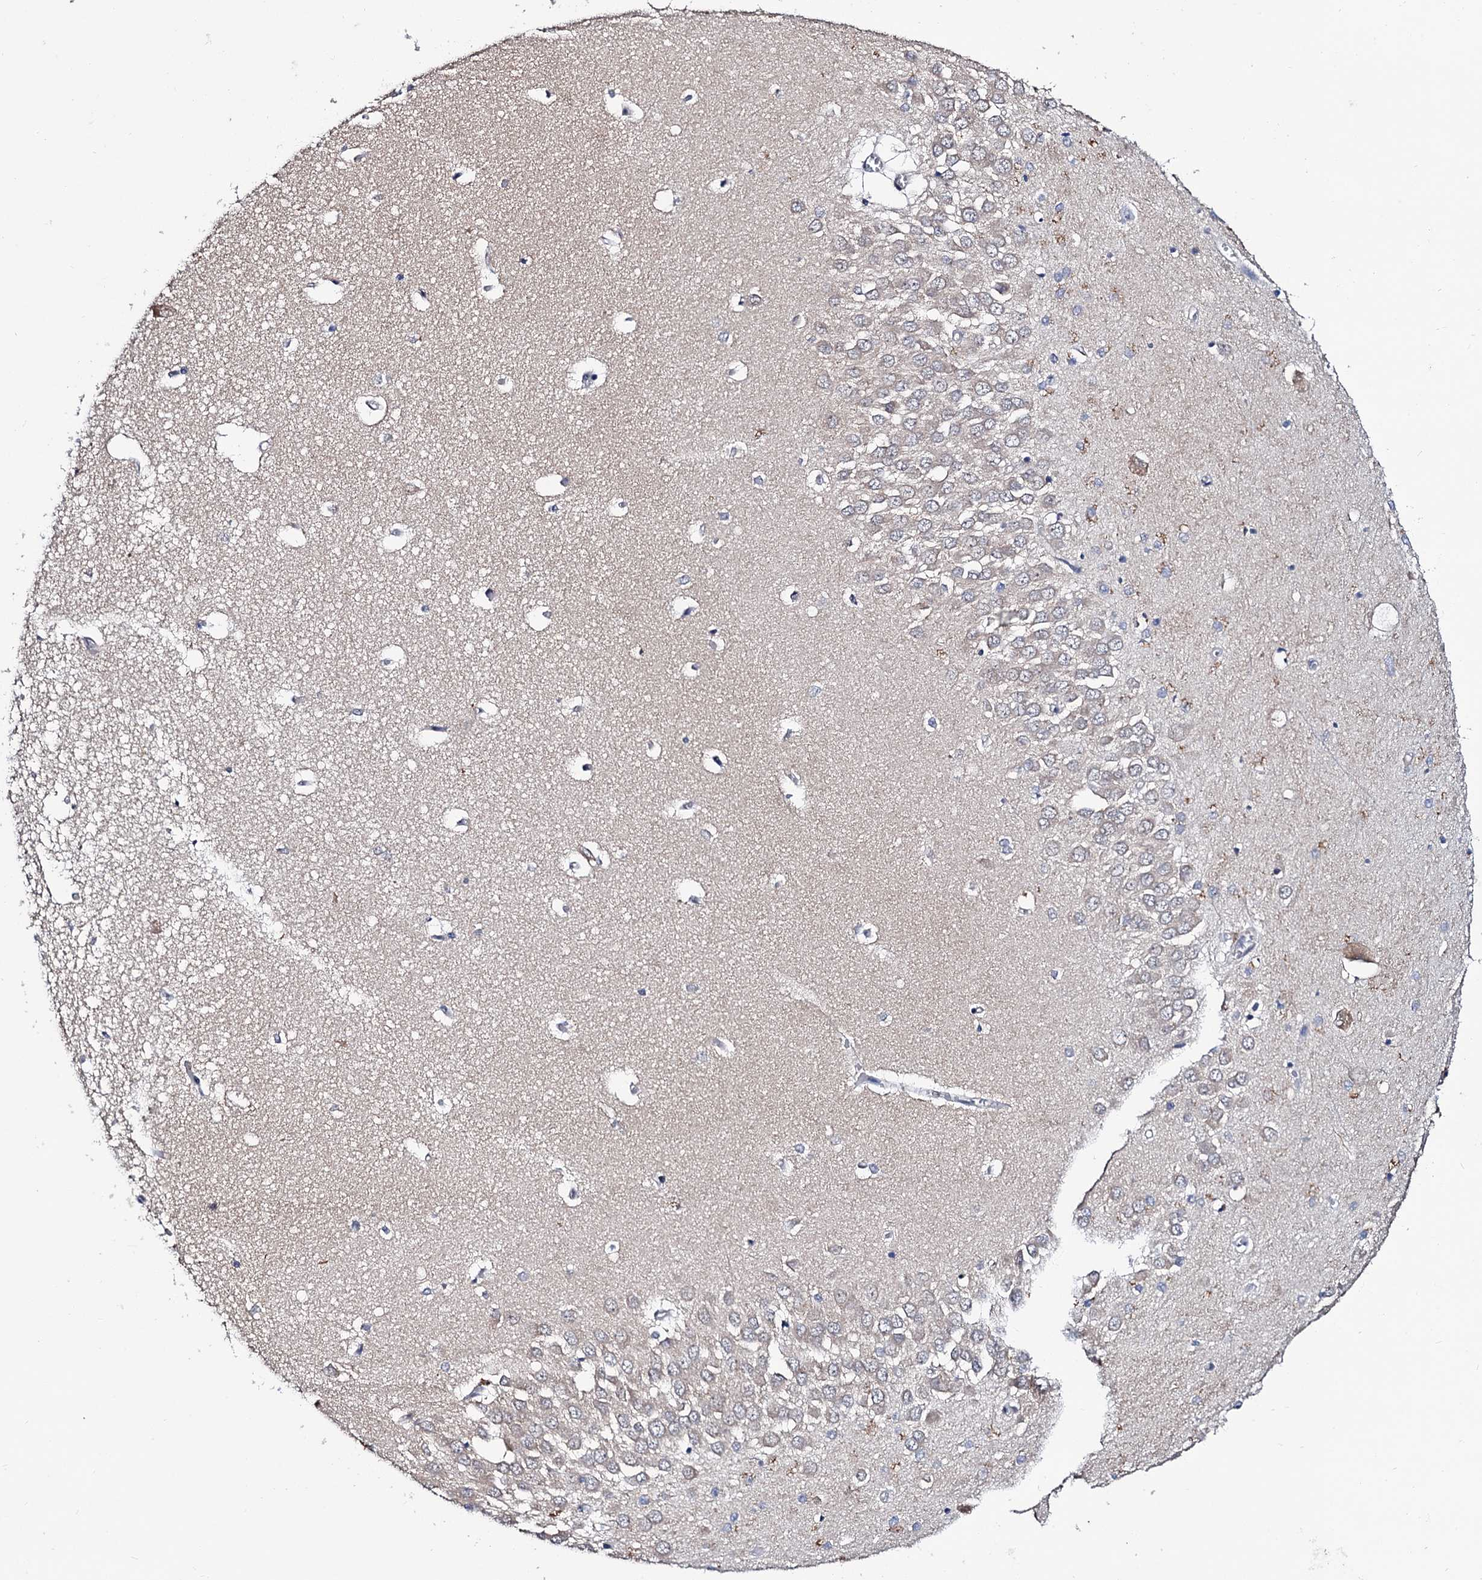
{"staining": {"intensity": "negative", "quantity": "none", "location": "none"}, "tissue": "hippocampus", "cell_type": "Glial cells", "image_type": "normal", "snomed": [{"axis": "morphology", "description": "Normal tissue, NOS"}, {"axis": "topography", "description": "Hippocampus"}], "caption": "Immunohistochemical staining of normal hippocampus reveals no significant expression in glial cells. (Stains: DAB immunohistochemistry with hematoxylin counter stain, Microscopy: brightfield microscopy at high magnification).", "gene": "NAA16", "patient": {"sex": "male", "age": 70}}